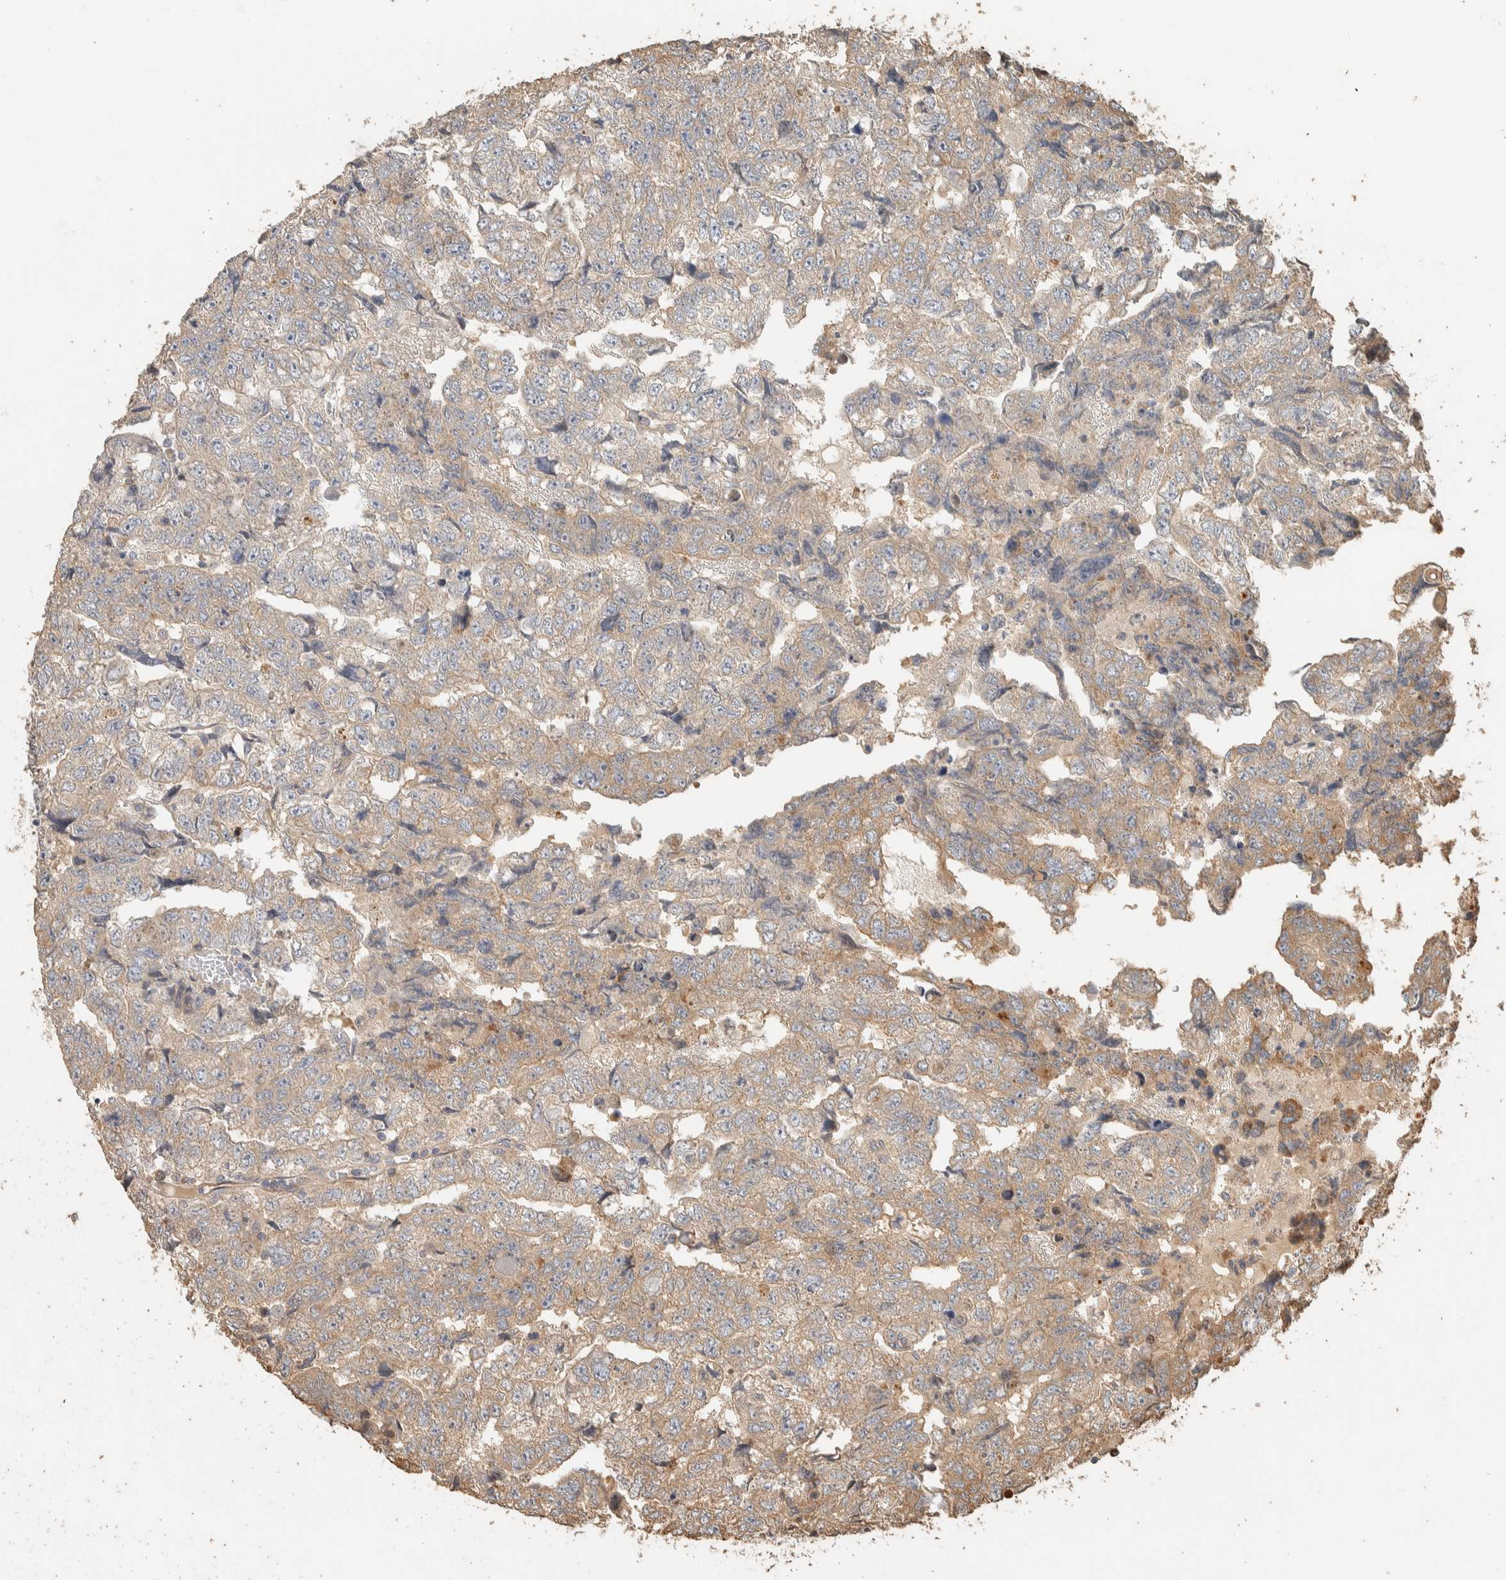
{"staining": {"intensity": "weak", "quantity": "<25%", "location": "cytoplasmic/membranous"}, "tissue": "testis cancer", "cell_type": "Tumor cells", "image_type": "cancer", "snomed": [{"axis": "morphology", "description": "Carcinoma, Embryonal, NOS"}, {"axis": "topography", "description": "Testis"}], "caption": "An immunohistochemistry micrograph of testis cancer is shown. There is no staining in tumor cells of testis cancer.", "gene": "EXOC7", "patient": {"sex": "male", "age": 36}}